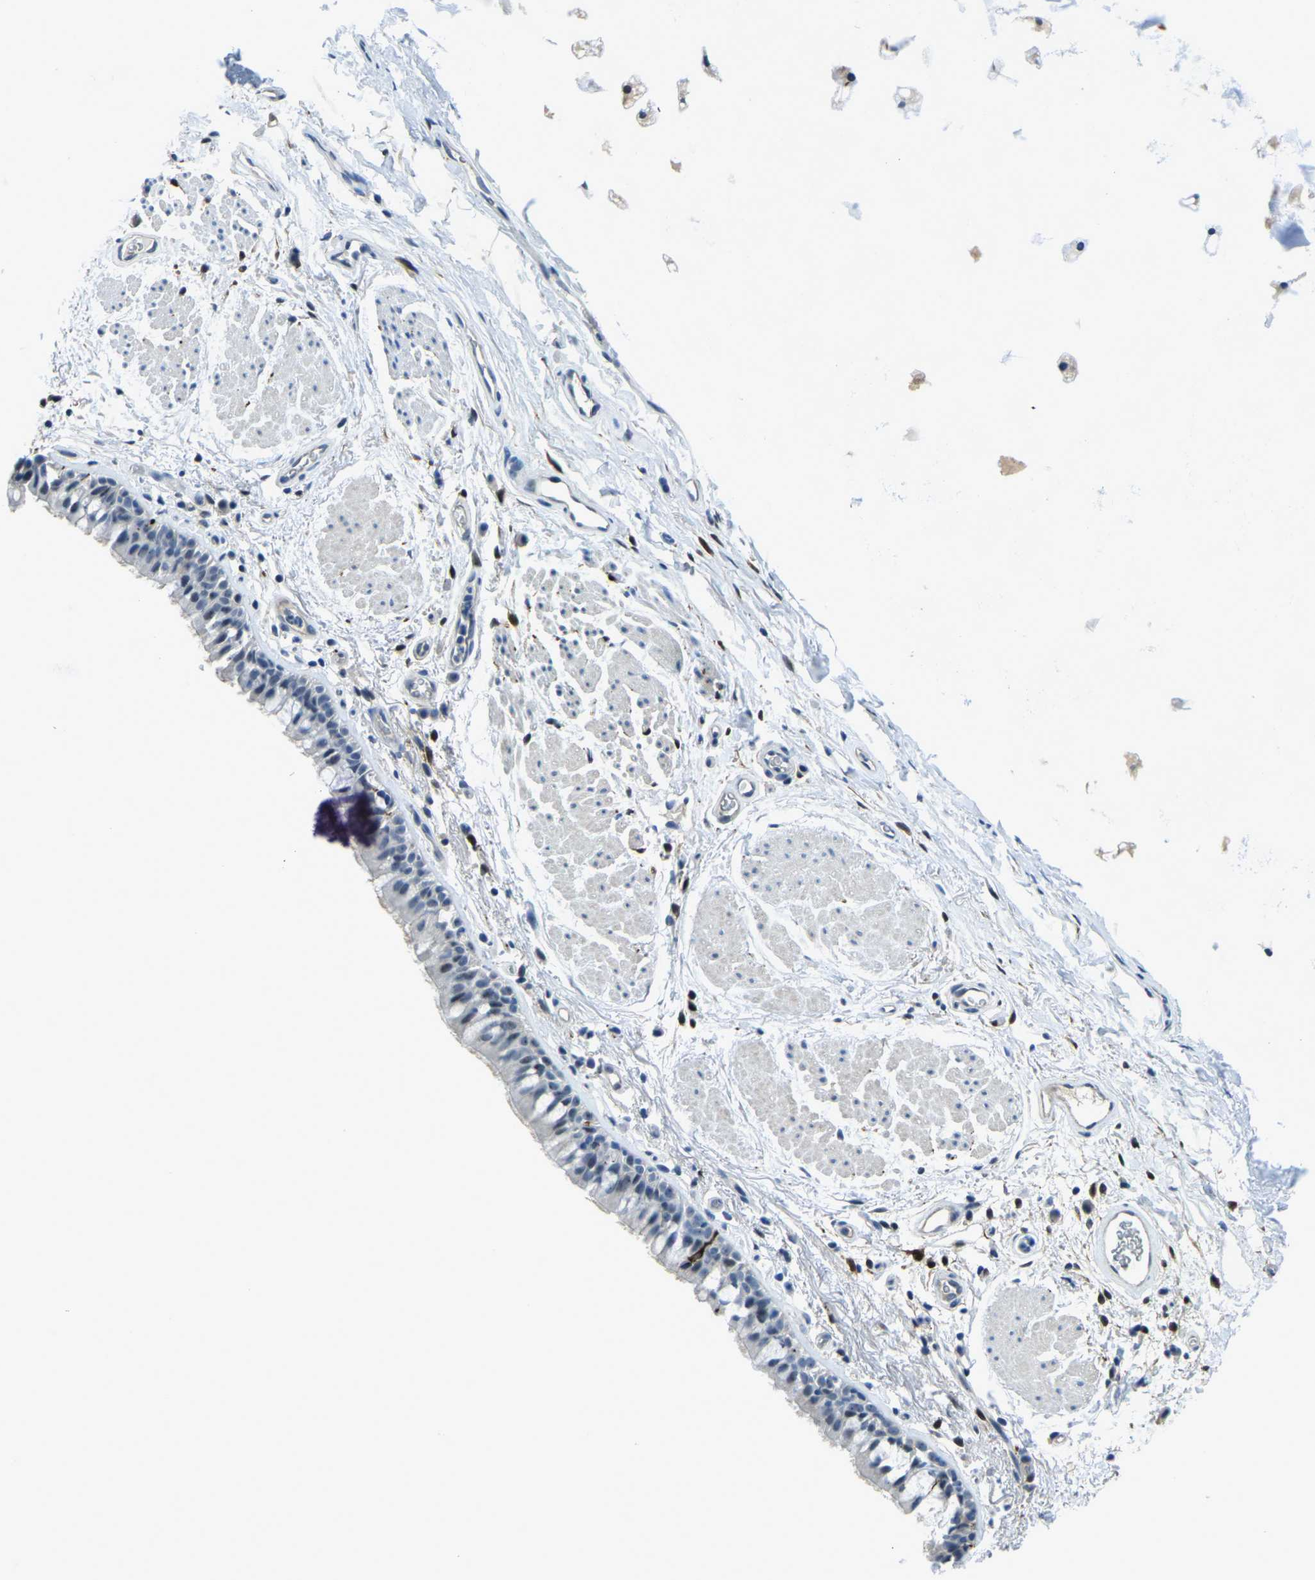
{"staining": {"intensity": "negative", "quantity": "none", "location": "none"}, "tissue": "bronchus", "cell_type": "Respiratory epithelial cells", "image_type": "normal", "snomed": [{"axis": "morphology", "description": "Normal tissue, NOS"}, {"axis": "topography", "description": "Cartilage tissue"}, {"axis": "topography", "description": "Bronchus"}], "caption": "IHC histopathology image of normal bronchus stained for a protein (brown), which reveals no expression in respiratory epithelial cells. (Stains: DAB (3,3'-diaminobenzidine) immunohistochemistry with hematoxylin counter stain, Microscopy: brightfield microscopy at high magnification).", "gene": "RRP1", "patient": {"sex": "female", "age": 53}}